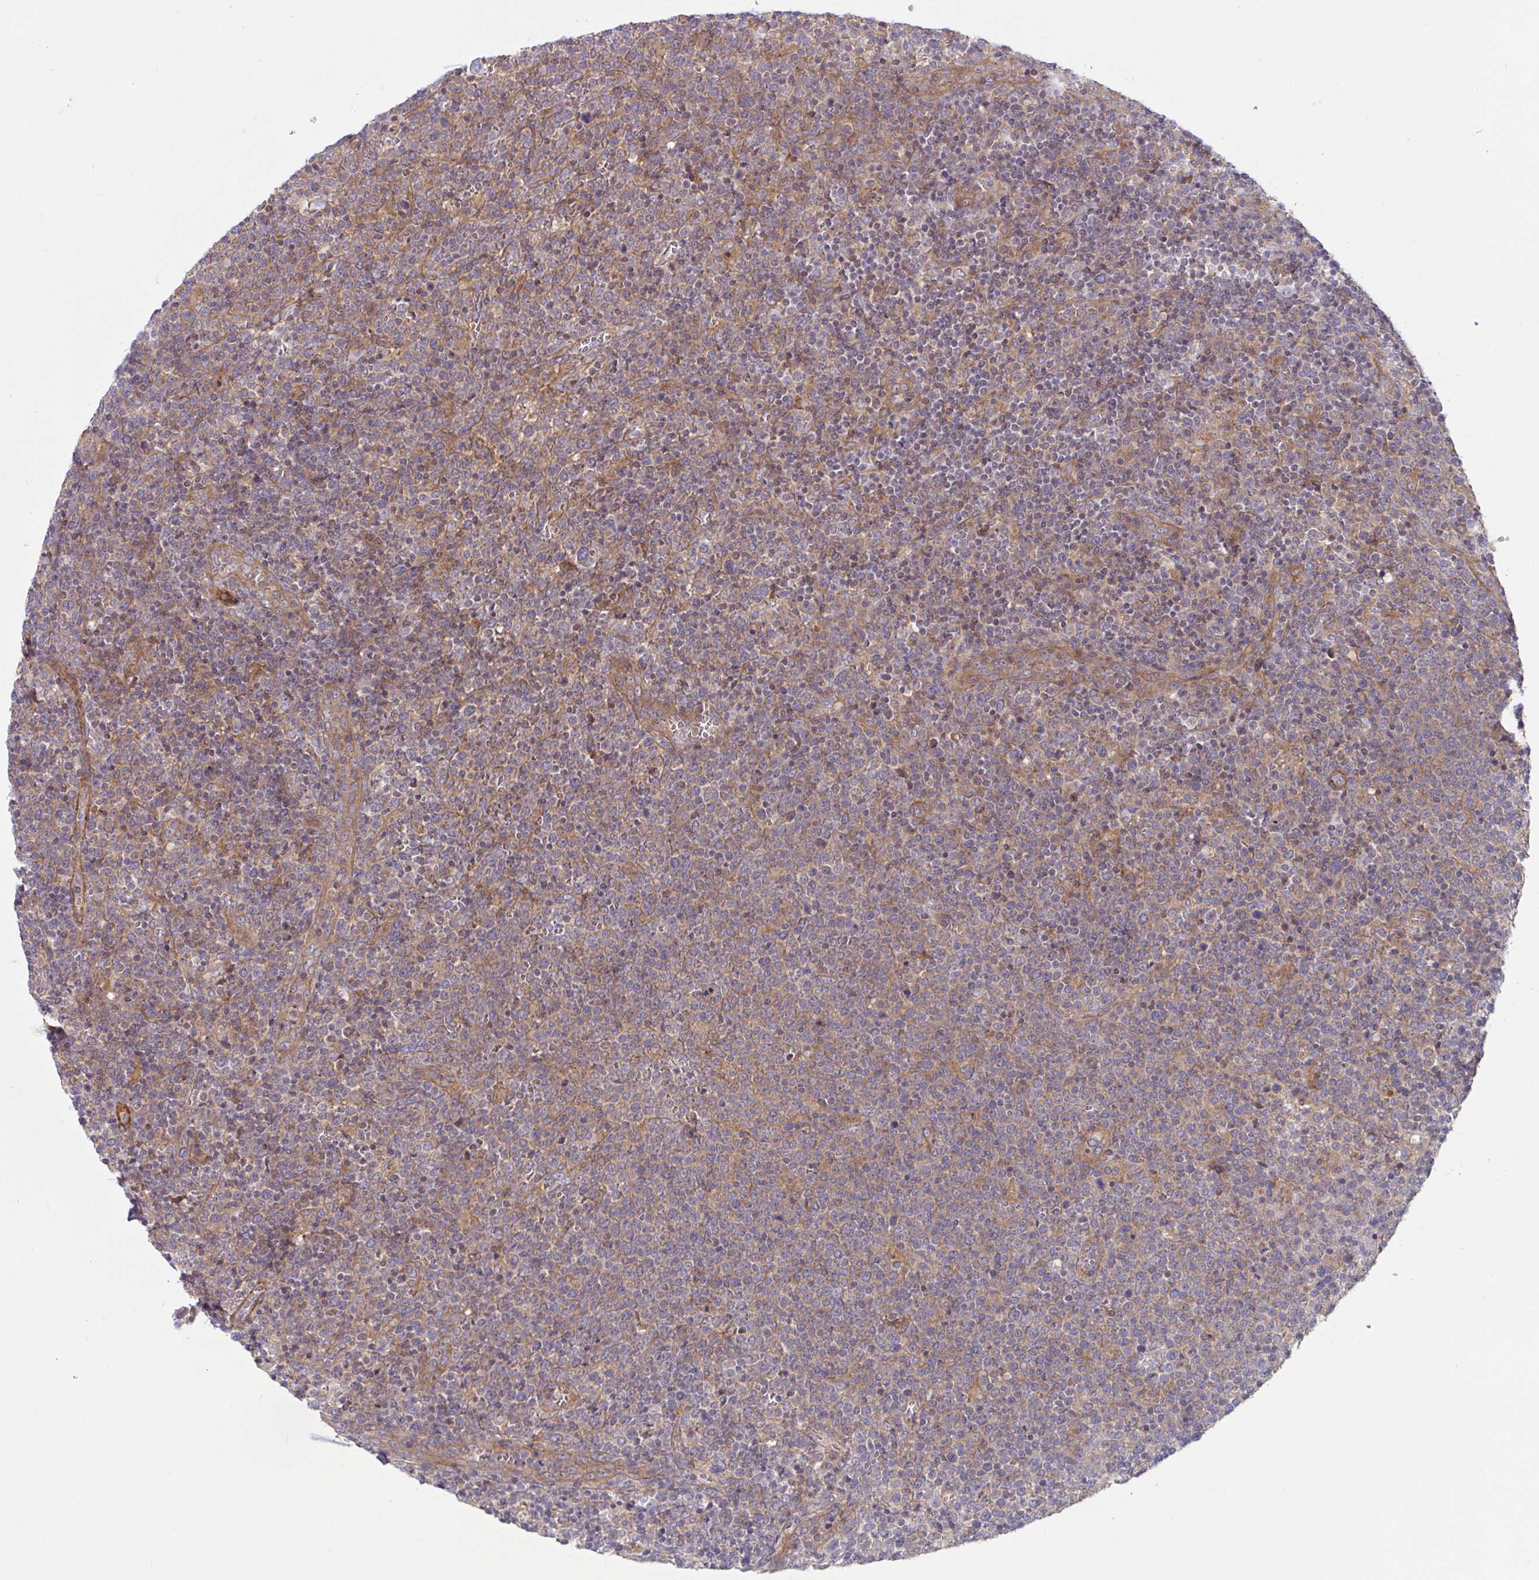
{"staining": {"intensity": "negative", "quantity": "none", "location": "none"}, "tissue": "lymphoma", "cell_type": "Tumor cells", "image_type": "cancer", "snomed": [{"axis": "morphology", "description": "Malignant lymphoma, non-Hodgkin's type, High grade"}, {"axis": "topography", "description": "Lymph node"}], "caption": "Human malignant lymphoma, non-Hodgkin's type (high-grade) stained for a protein using immunohistochemistry (IHC) exhibits no positivity in tumor cells.", "gene": "TANK", "patient": {"sex": "male", "age": 61}}